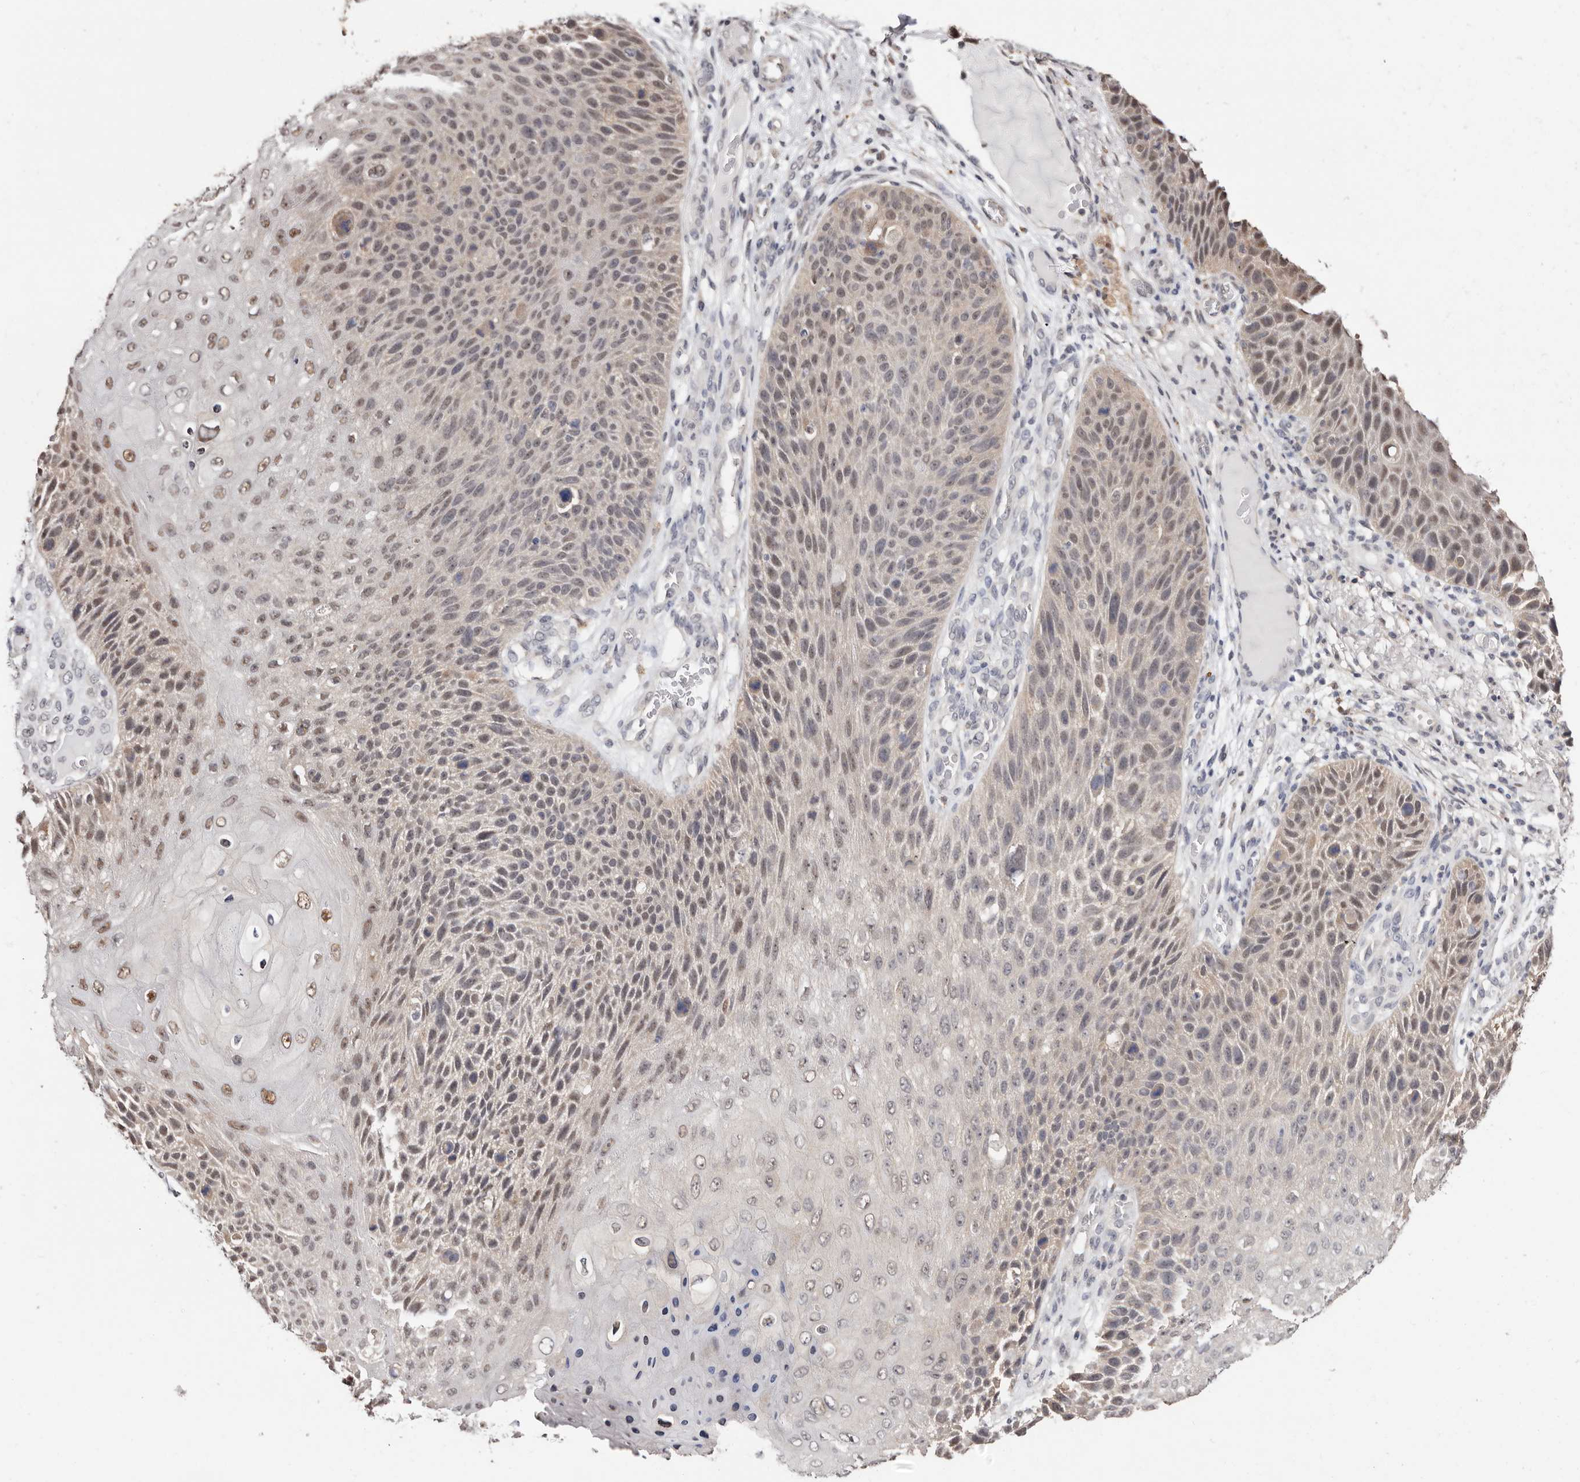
{"staining": {"intensity": "weak", "quantity": "25%-75%", "location": "nuclear"}, "tissue": "skin cancer", "cell_type": "Tumor cells", "image_type": "cancer", "snomed": [{"axis": "morphology", "description": "Squamous cell carcinoma, NOS"}, {"axis": "topography", "description": "Skin"}], "caption": "There is low levels of weak nuclear staining in tumor cells of skin cancer (squamous cell carcinoma), as demonstrated by immunohistochemical staining (brown color).", "gene": "TYW3", "patient": {"sex": "female", "age": 88}}